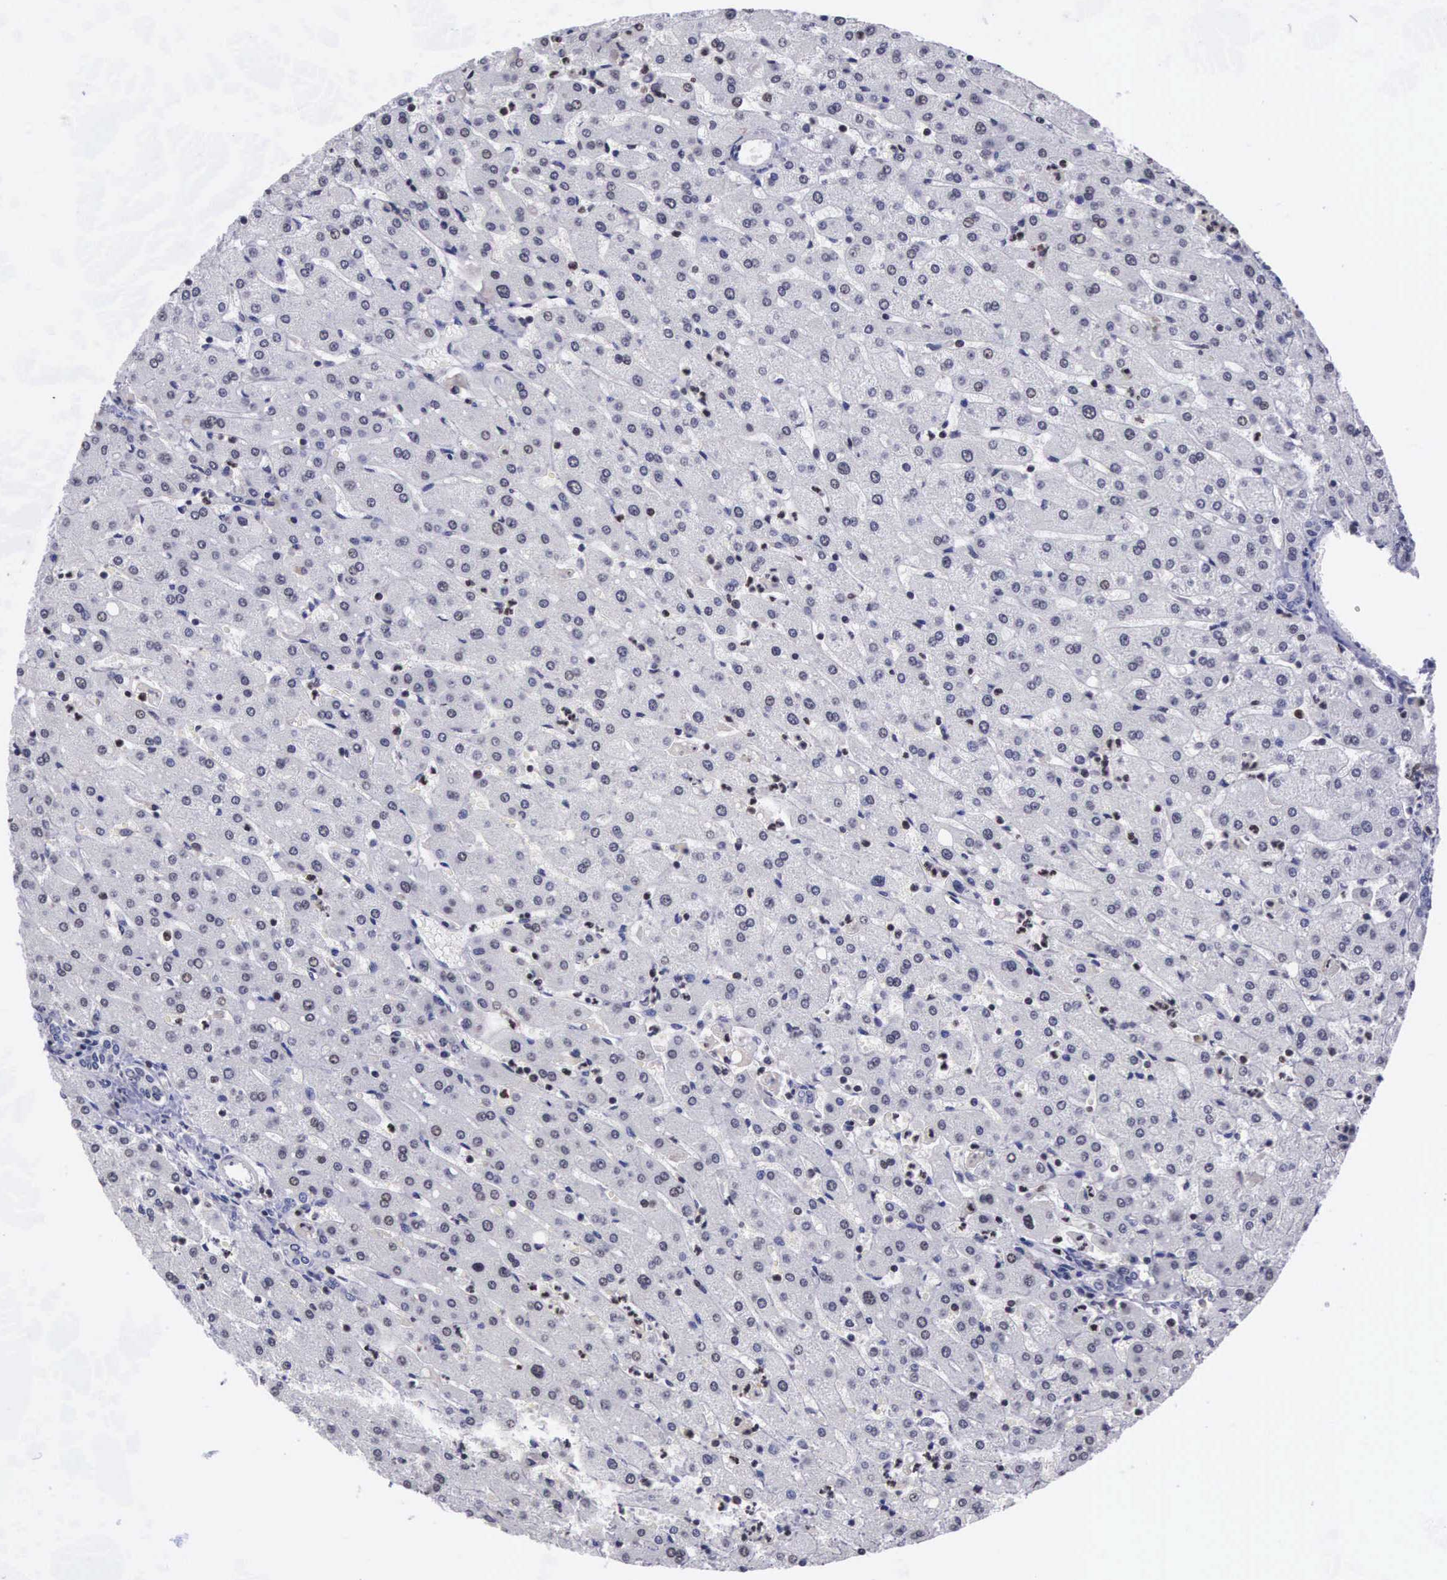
{"staining": {"intensity": "weak", "quantity": "<25%", "location": "nuclear"}, "tissue": "liver", "cell_type": "Cholangiocytes", "image_type": "normal", "snomed": [{"axis": "morphology", "description": "Normal tissue, NOS"}, {"axis": "topography", "description": "Liver"}], "caption": "Micrograph shows no protein expression in cholangiocytes of benign liver.", "gene": "VRK1", "patient": {"sex": "female", "age": 30}}